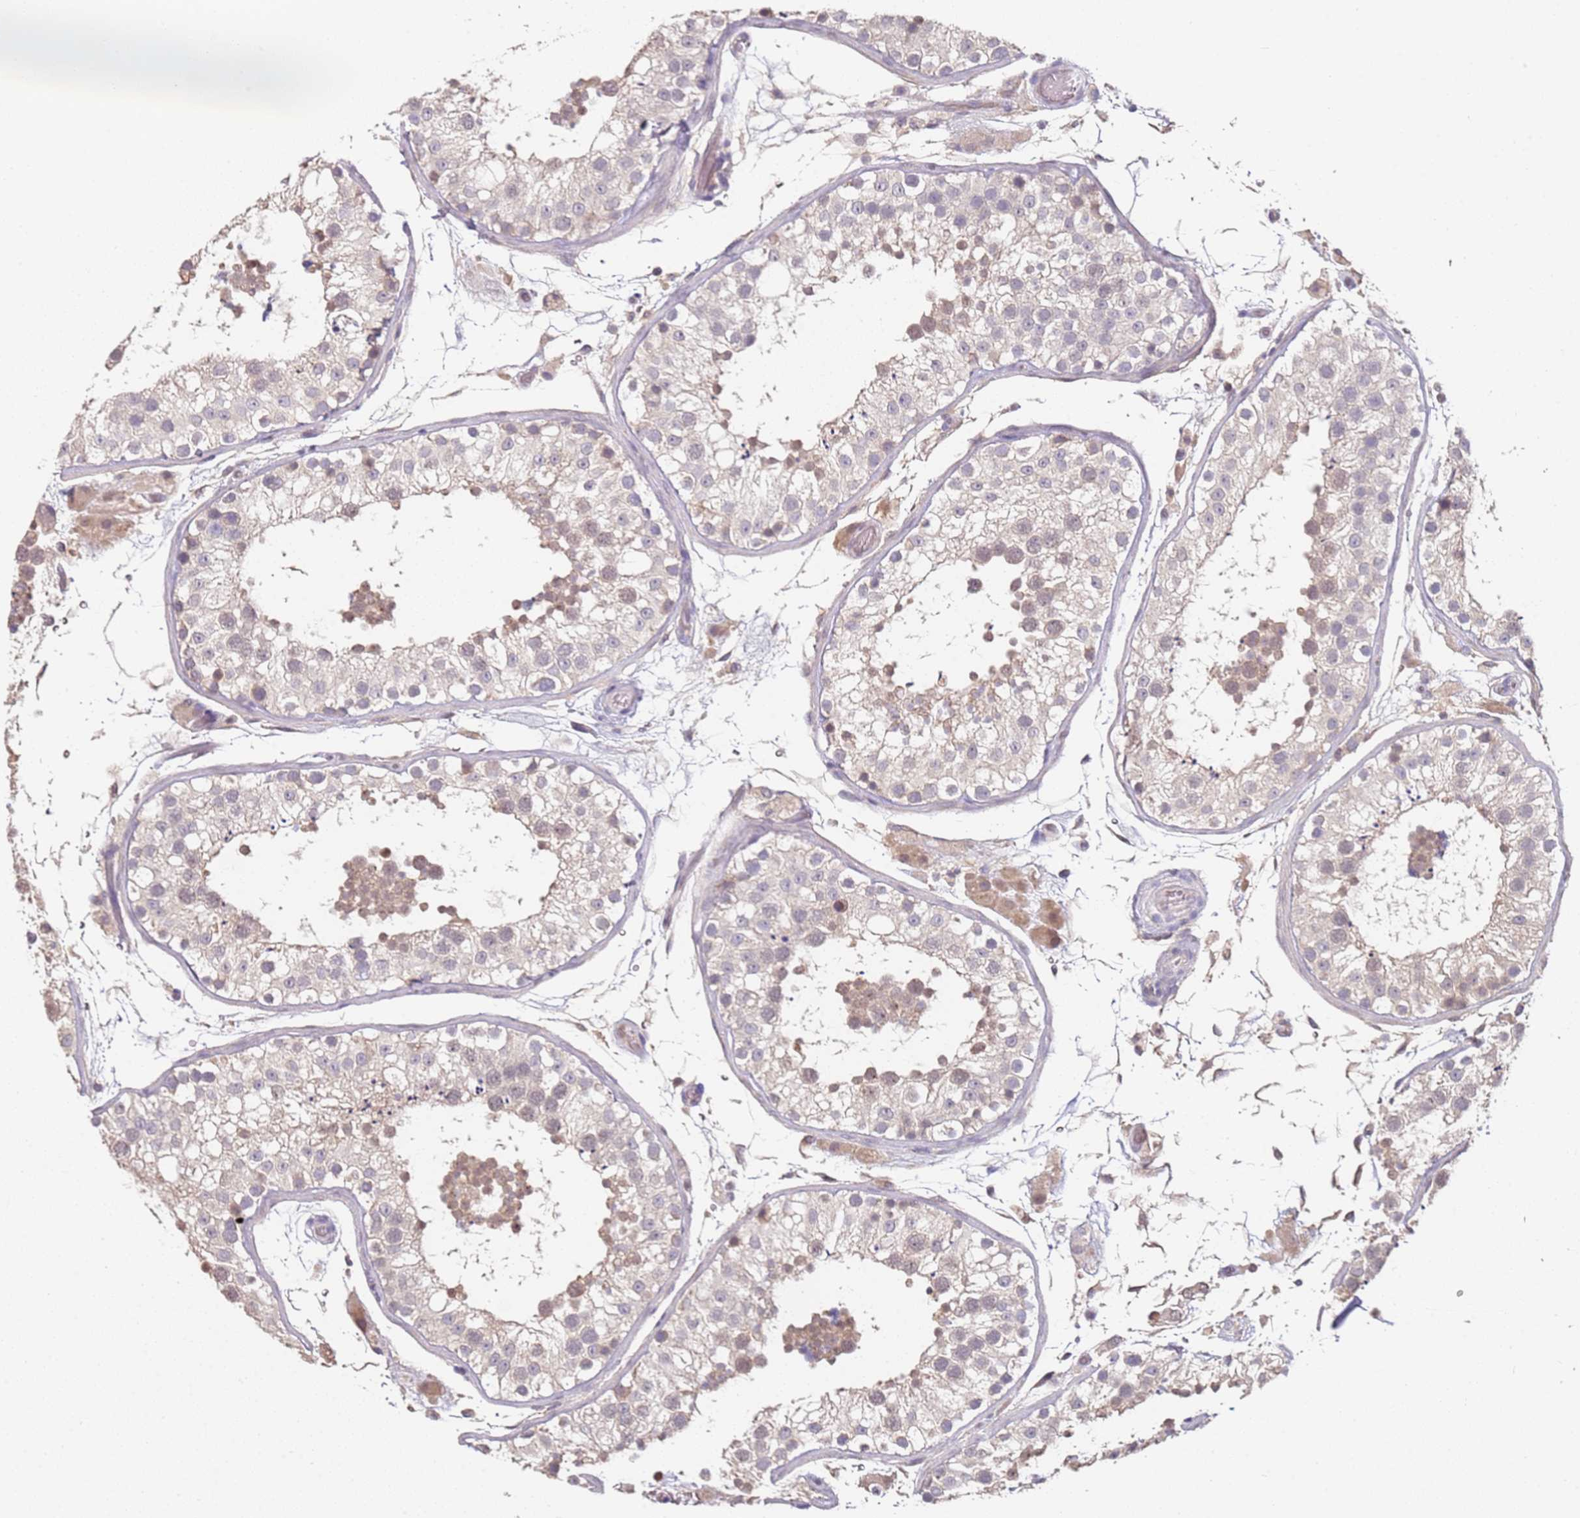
{"staining": {"intensity": "moderate", "quantity": "<25%", "location": "nuclear"}, "tissue": "testis", "cell_type": "Cells in seminiferous ducts", "image_type": "normal", "snomed": [{"axis": "morphology", "description": "Normal tissue, NOS"}, {"axis": "topography", "description": "Testis"}], "caption": "A histopathology image of human testis stained for a protein demonstrates moderate nuclear brown staining in cells in seminiferous ducts.", "gene": "WDR93", "patient": {"sex": "male", "age": 26}}